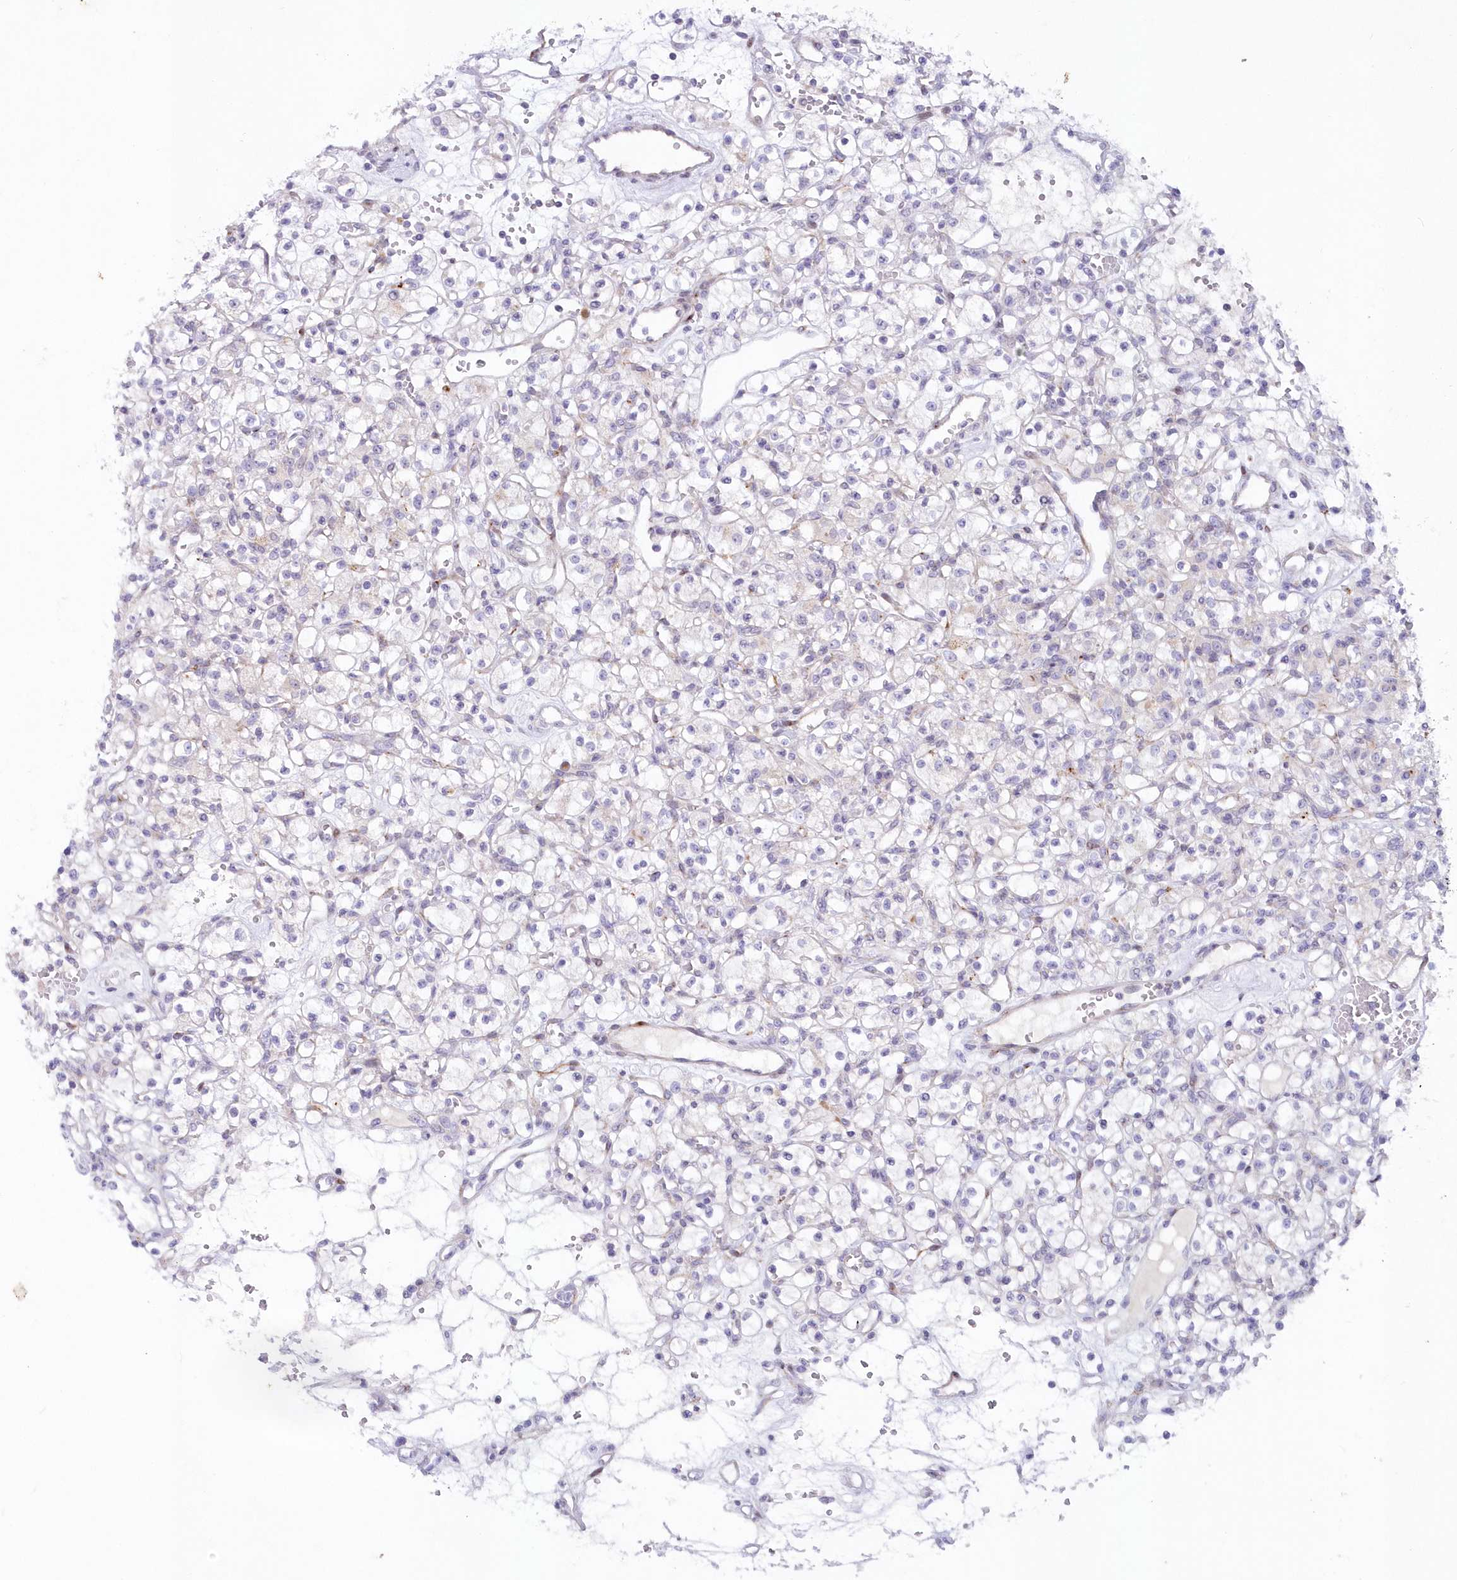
{"staining": {"intensity": "negative", "quantity": "none", "location": "none"}, "tissue": "renal cancer", "cell_type": "Tumor cells", "image_type": "cancer", "snomed": [{"axis": "morphology", "description": "Adenocarcinoma, NOS"}, {"axis": "topography", "description": "Kidney"}], "caption": "Renal adenocarcinoma was stained to show a protein in brown. There is no significant expression in tumor cells.", "gene": "SNED1", "patient": {"sex": "female", "age": 59}}